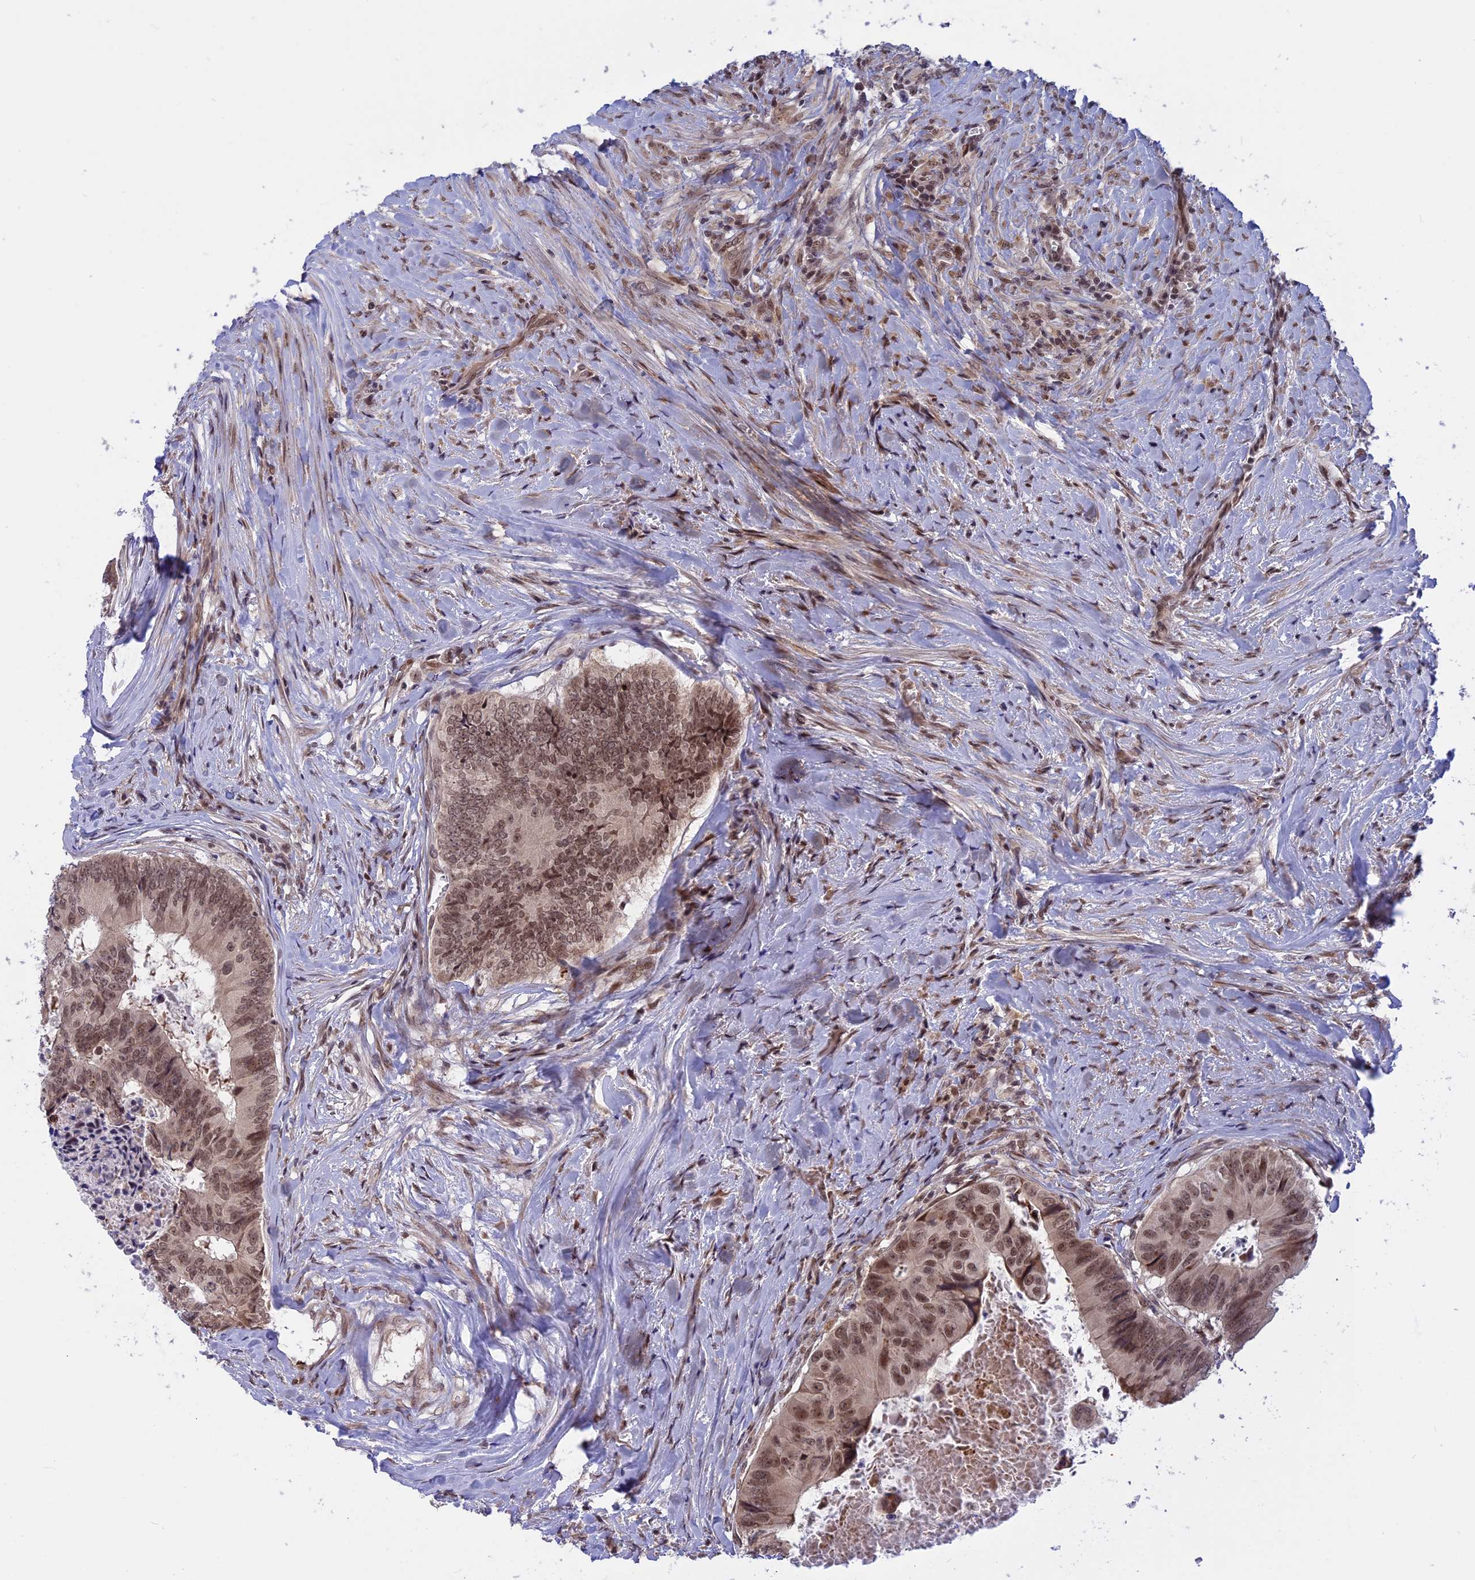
{"staining": {"intensity": "moderate", "quantity": ">75%", "location": "nuclear"}, "tissue": "colorectal cancer", "cell_type": "Tumor cells", "image_type": "cancer", "snomed": [{"axis": "morphology", "description": "Adenocarcinoma, NOS"}, {"axis": "topography", "description": "Colon"}], "caption": "The image demonstrates immunohistochemical staining of colorectal cancer. There is moderate nuclear positivity is present in about >75% of tumor cells.", "gene": "POLR2C", "patient": {"sex": "male", "age": 85}}